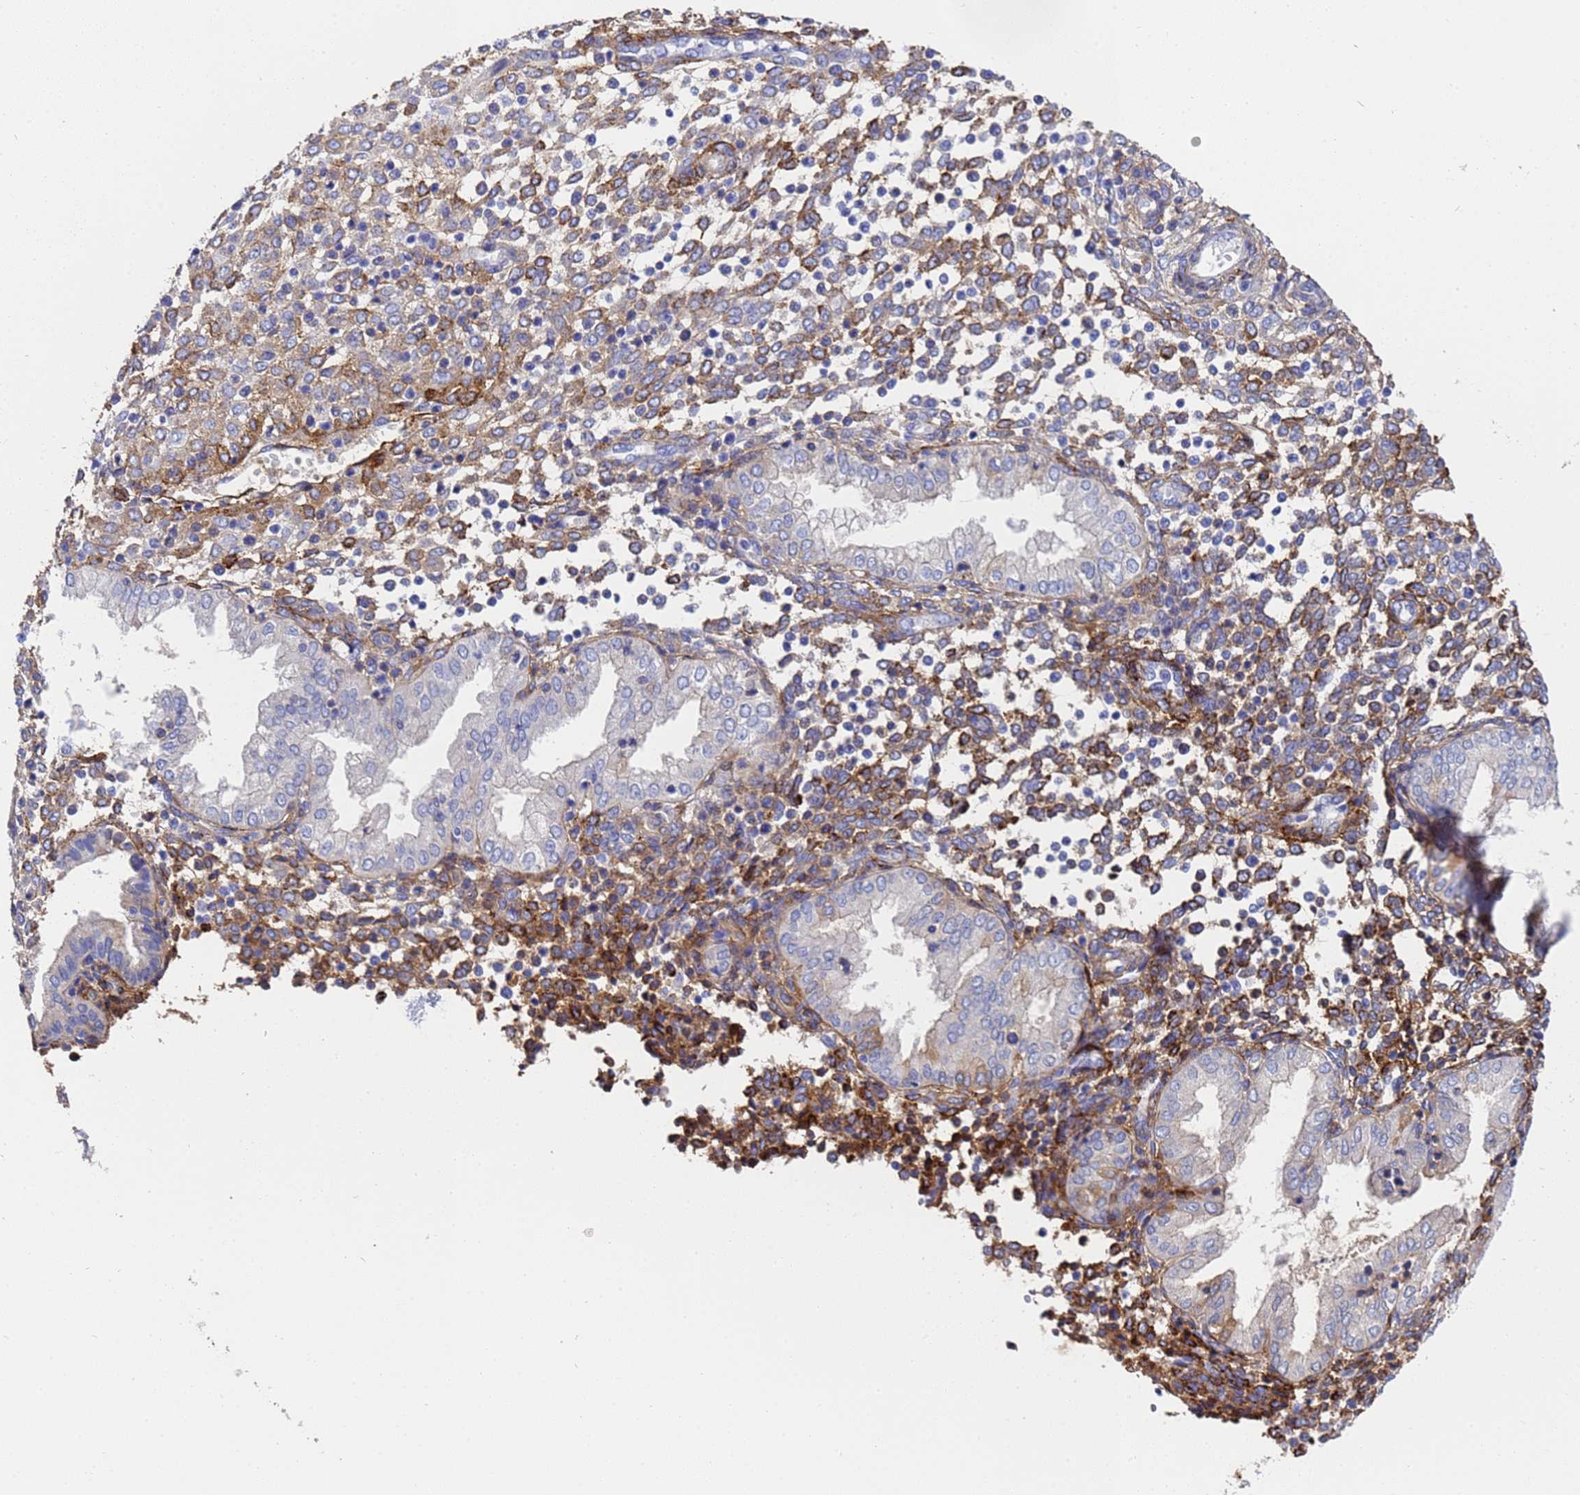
{"staining": {"intensity": "moderate", "quantity": "25%-75%", "location": "cytoplasmic/membranous"}, "tissue": "endometrium", "cell_type": "Cells in endometrial stroma", "image_type": "normal", "snomed": [{"axis": "morphology", "description": "Normal tissue, NOS"}, {"axis": "topography", "description": "Endometrium"}], "caption": "This photomicrograph exhibits normal endometrium stained with immunohistochemistry (IHC) to label a protein in brown. The cytoplasmic/membranous of cells in endometrial stroma show moderate positivity for the protein. Nuclei are counter-stained blue.", "gene": "ADIPOQ", "patient": {"sex": "female", "age": 53}}